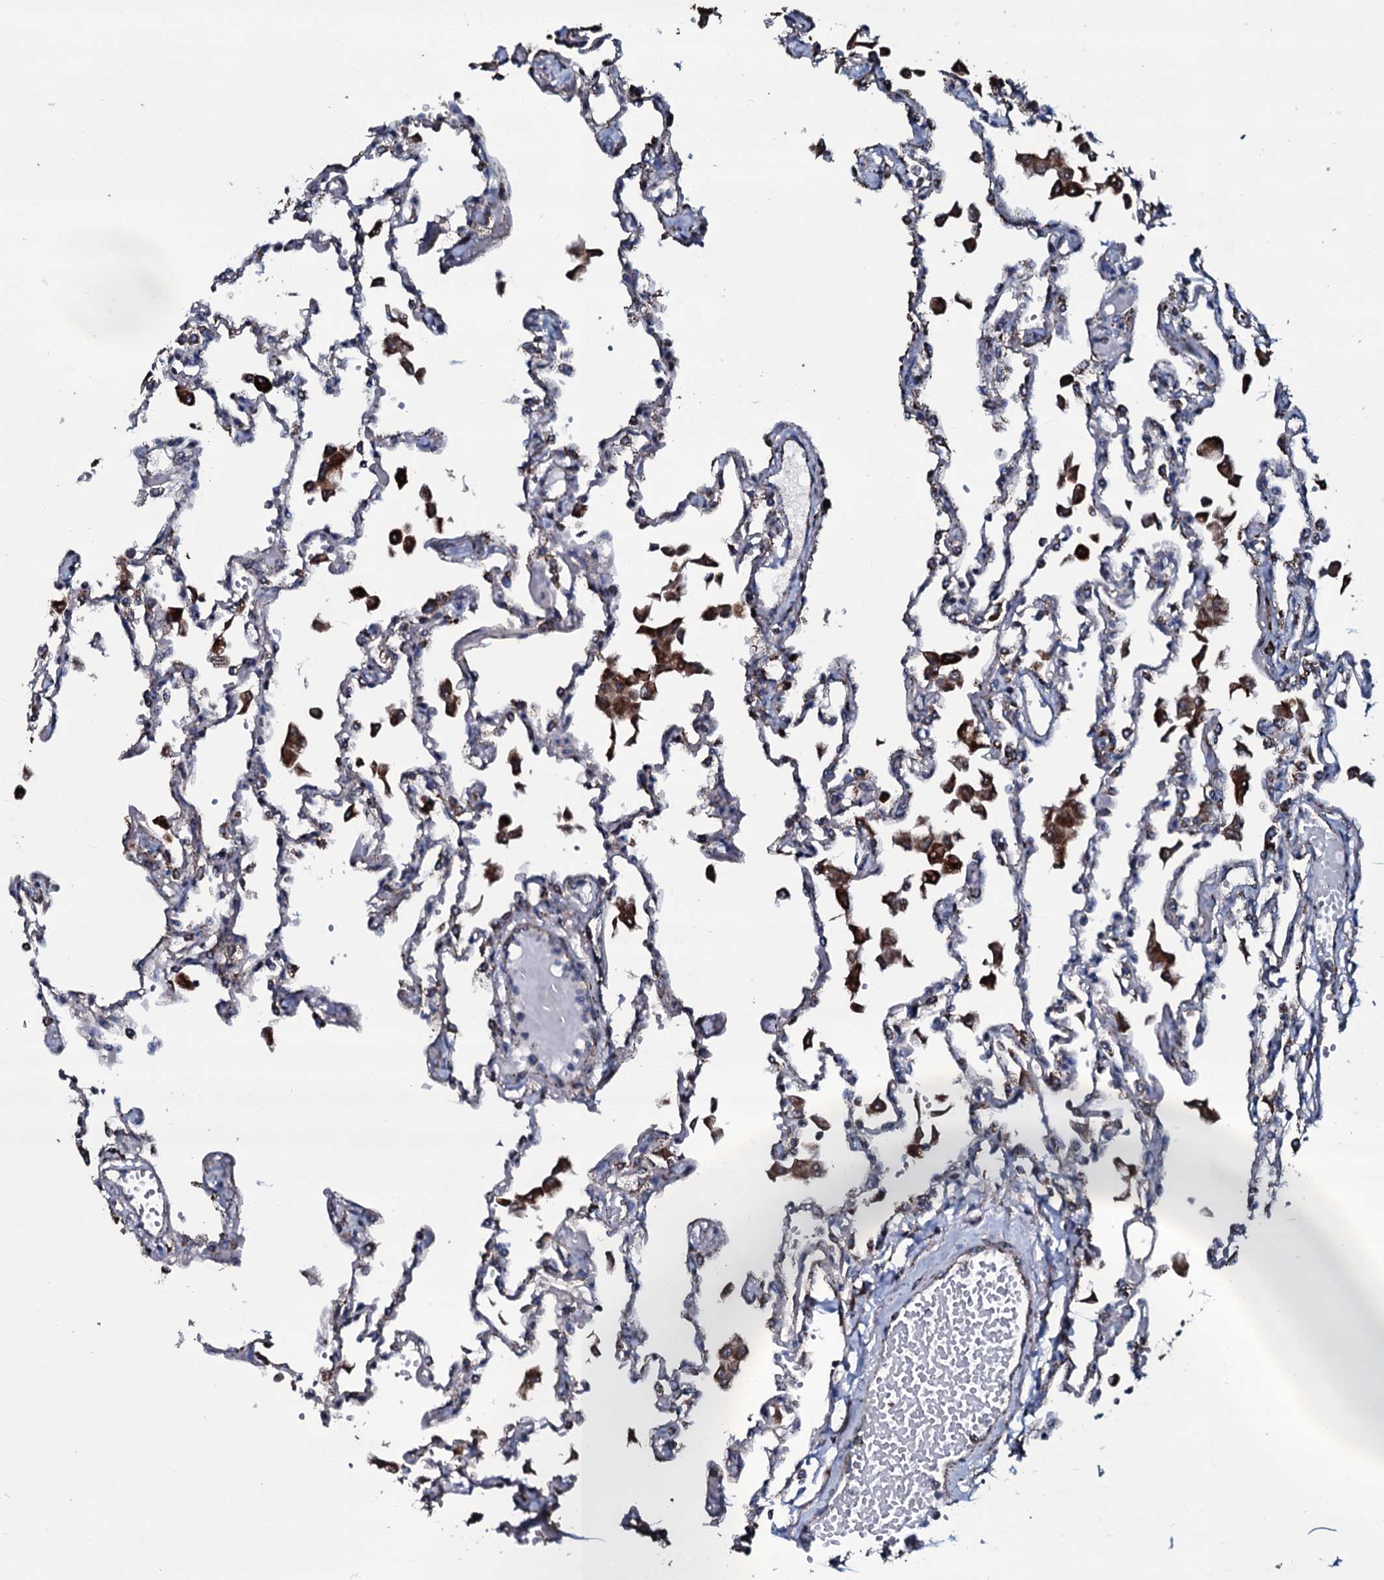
{"staining": {"intensity": "weak", "quantity": "<25%", "location": "cytoplasmic/membranous"}, "tissue": "lung", "cell_type": "Alveolar cells", "image_type": "normal", "snomed": [{"axis": "morphology", "description": "Normal tissue, NOS"}, {"axis": "topography", "description": "Bronchus"}, {"axis": "topography", "description": "Lung"}], "caption": "The micrograph reveals no staining of alveolar cells in normal lung. The staining is performed using DAB (3,3'-diaminobenzidine) brown chromogen with nuclei counter-stained in using hematoxylin.", "gene": "DYNC2I2", "patient": {"sex": "female", "age": 49}}